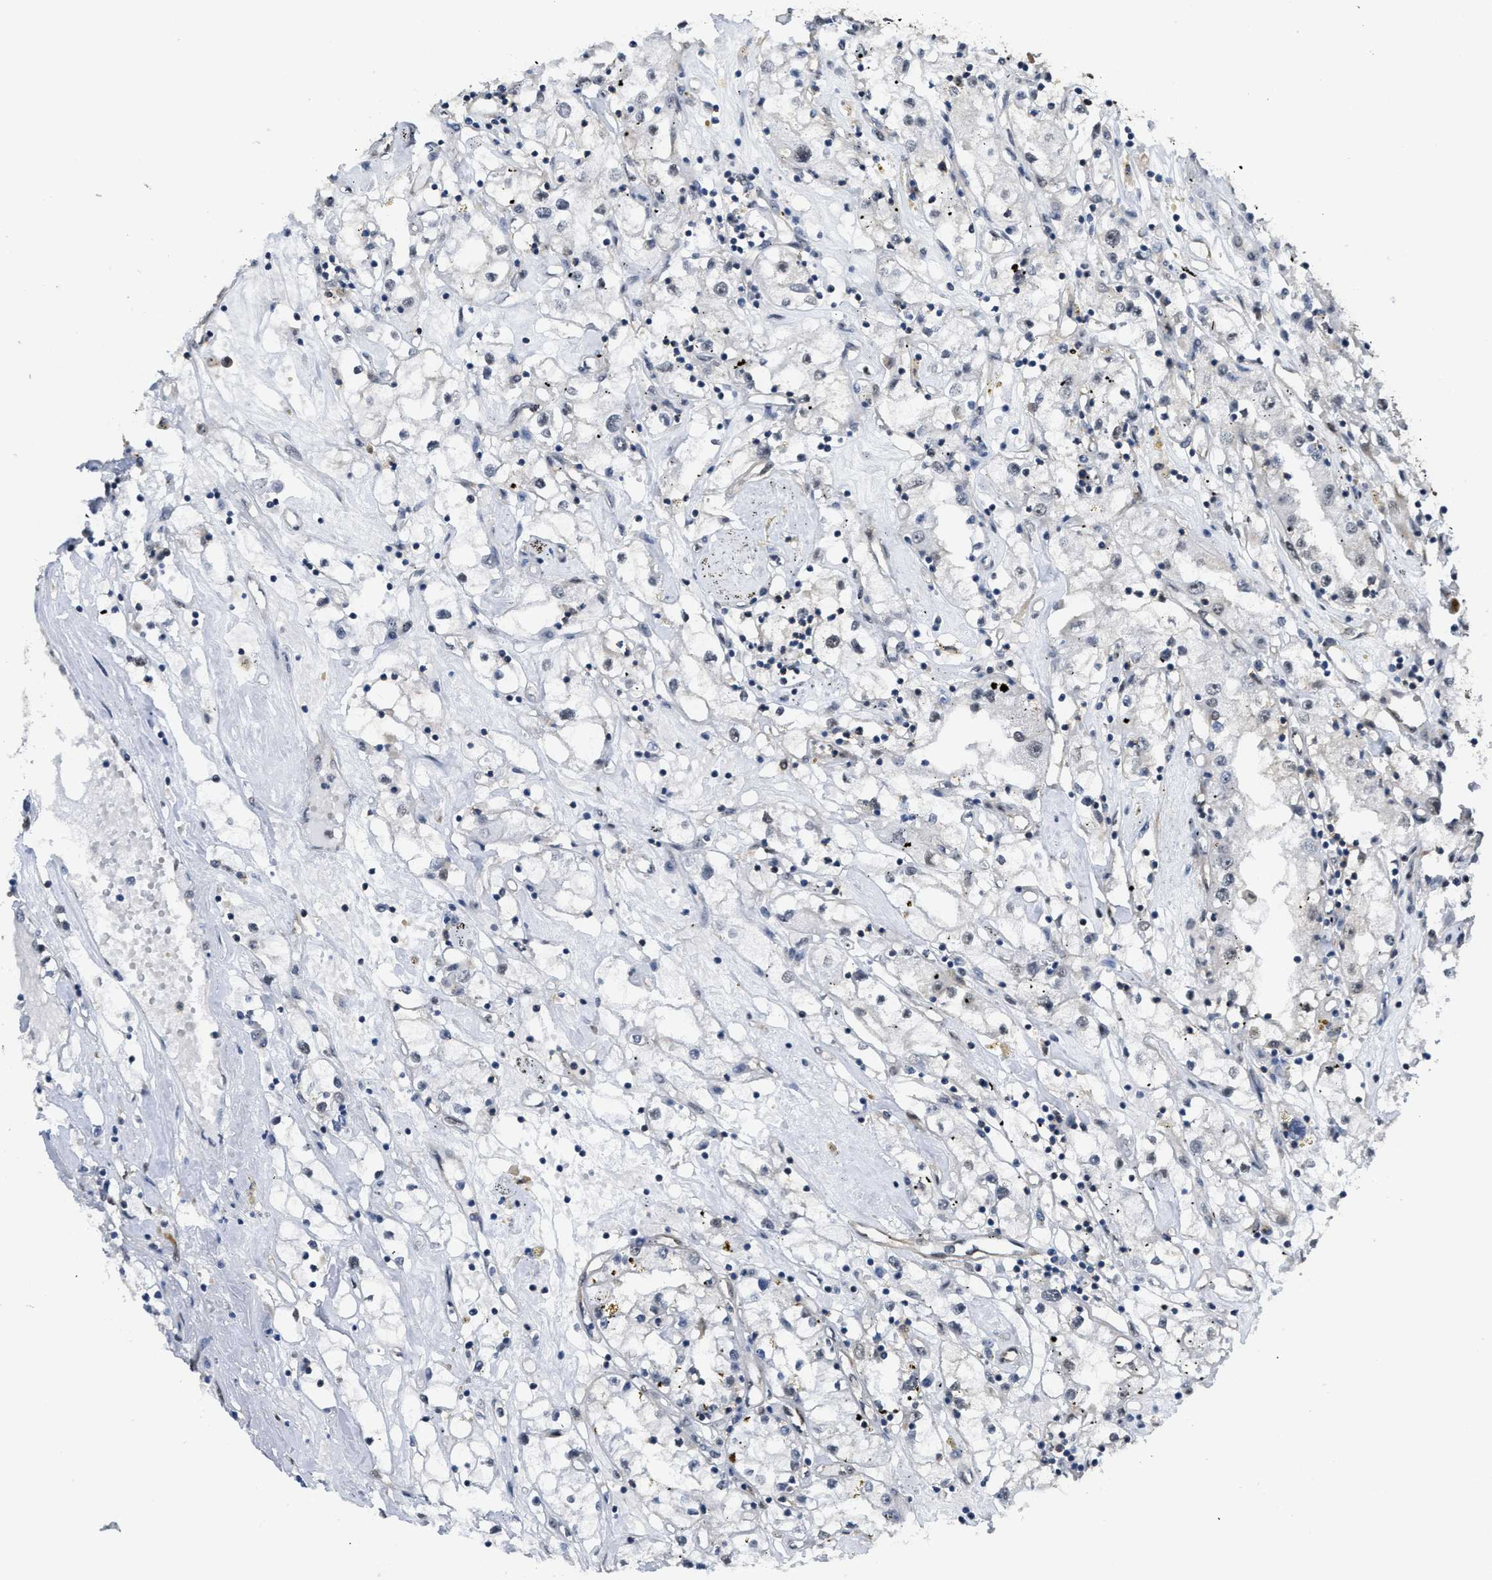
{"staining": {"intensity": "negative", "quantity": "none", "location": "none"}, "tissue": "renal cancer", "cell_type": "Tumor cells", "image_type": "cancer", "snomed": [{"axis": "morphology", "description": "Adenocarcinoma, NOS"}, {"axis": "topography", "description": "Kidney"}], "caption": "This is an immunohistochemistry (IHC) histopathology image of renal cancer. There is no staining in tumor cells.", "gene": "PSMC5", "patient": {"sex": "male", "age": 56}}